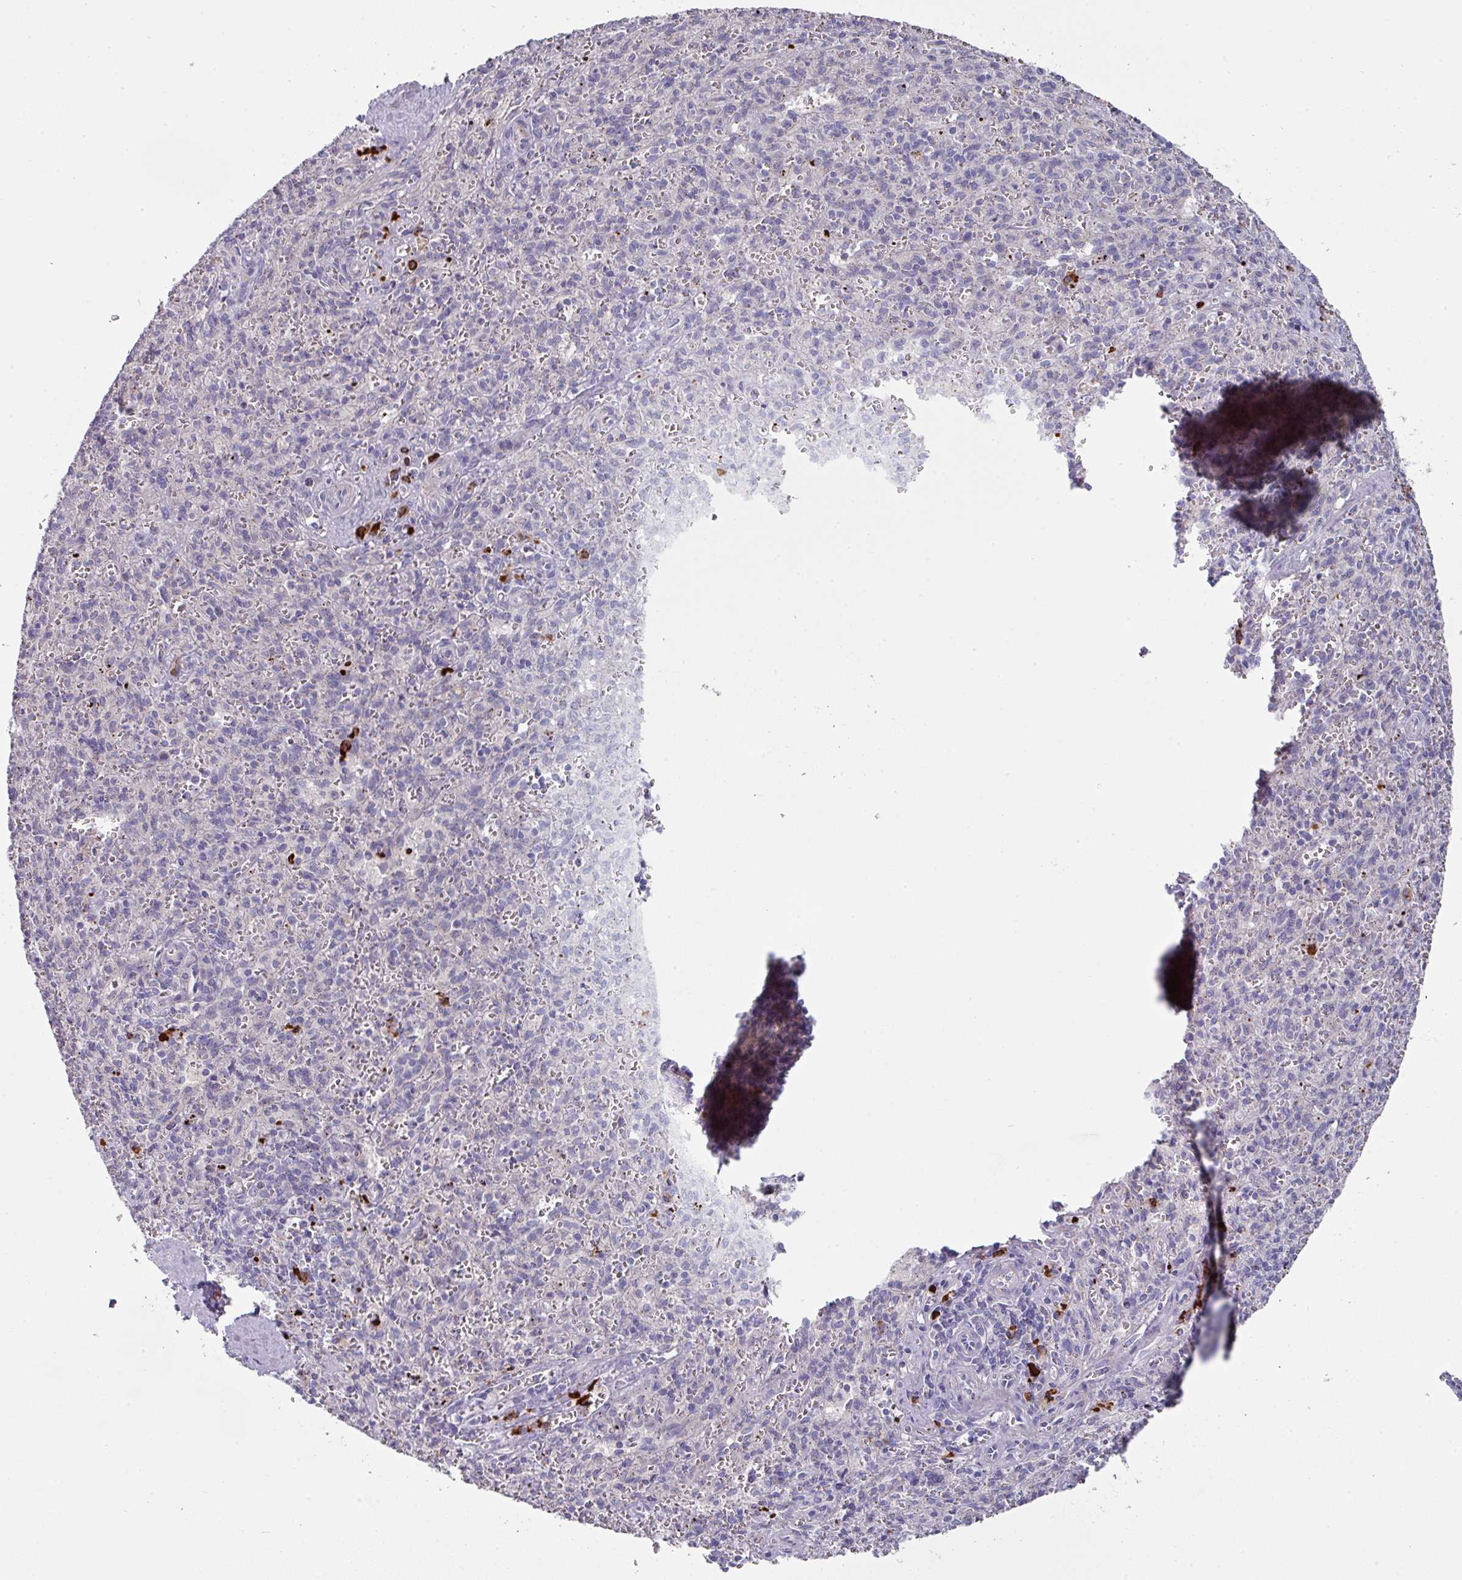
{"staining": {"intensity": "strong", "quantity": "<25%", "location": "cytoplasmic/membranous"}, "tissue": "spleen", "cell_type": "Cells in red pulp", "image_type": "normal", "snomed": [{"axis": "morphology", "description": "Normal tissue, NOS"}, {"axis": "topography", "description": "Spleen"}], "caption": "This image demonstrates IHC staining of benign spleen, with medium strong cytoplasmic/membranous positivity in about <25% of cells in red pulp.", "gene": "IL4R", "patient": {"sex": "female", "age": 26}}